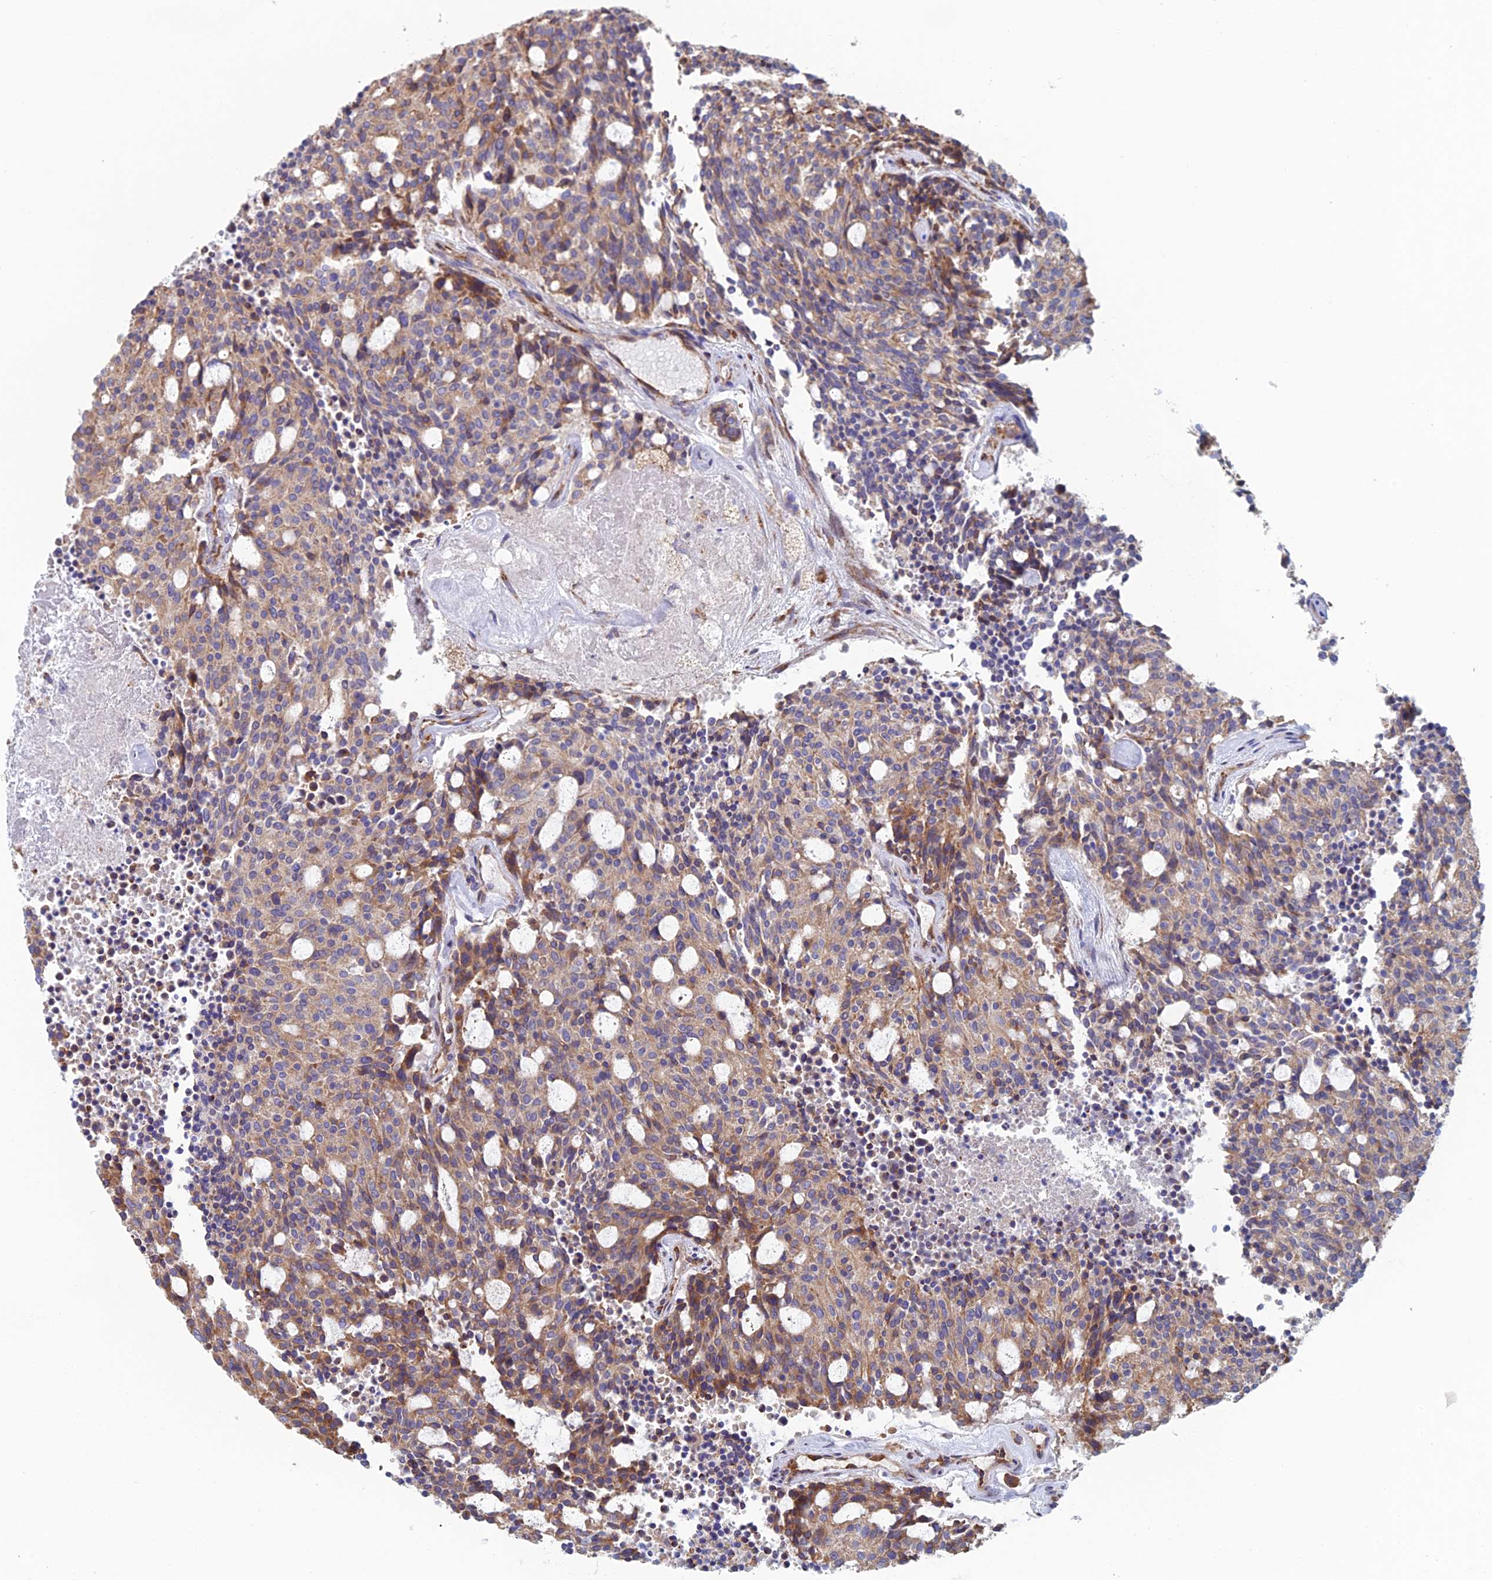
{"staining": {"intensity": "moderate", "quantity": ">75%", "location": "cytoplasmic/membranous"}, "tissue": "carcinoid", "cell_type": "Tumor cells", "image_type": "cancer", "snomed": [{"axis": "morphology", "description": "Carcinoid, malignant, NOS"}, {"axis": "topography", "description": "Pancreas"}], "caption": "Protein staining of carcinoid (malignant) tissue exhibits moderate cytoplasmic/membranous expression in about >75% of tumor cells.", "gene": "CLCN3", "patient": {"sex": "female", "age": 54}}